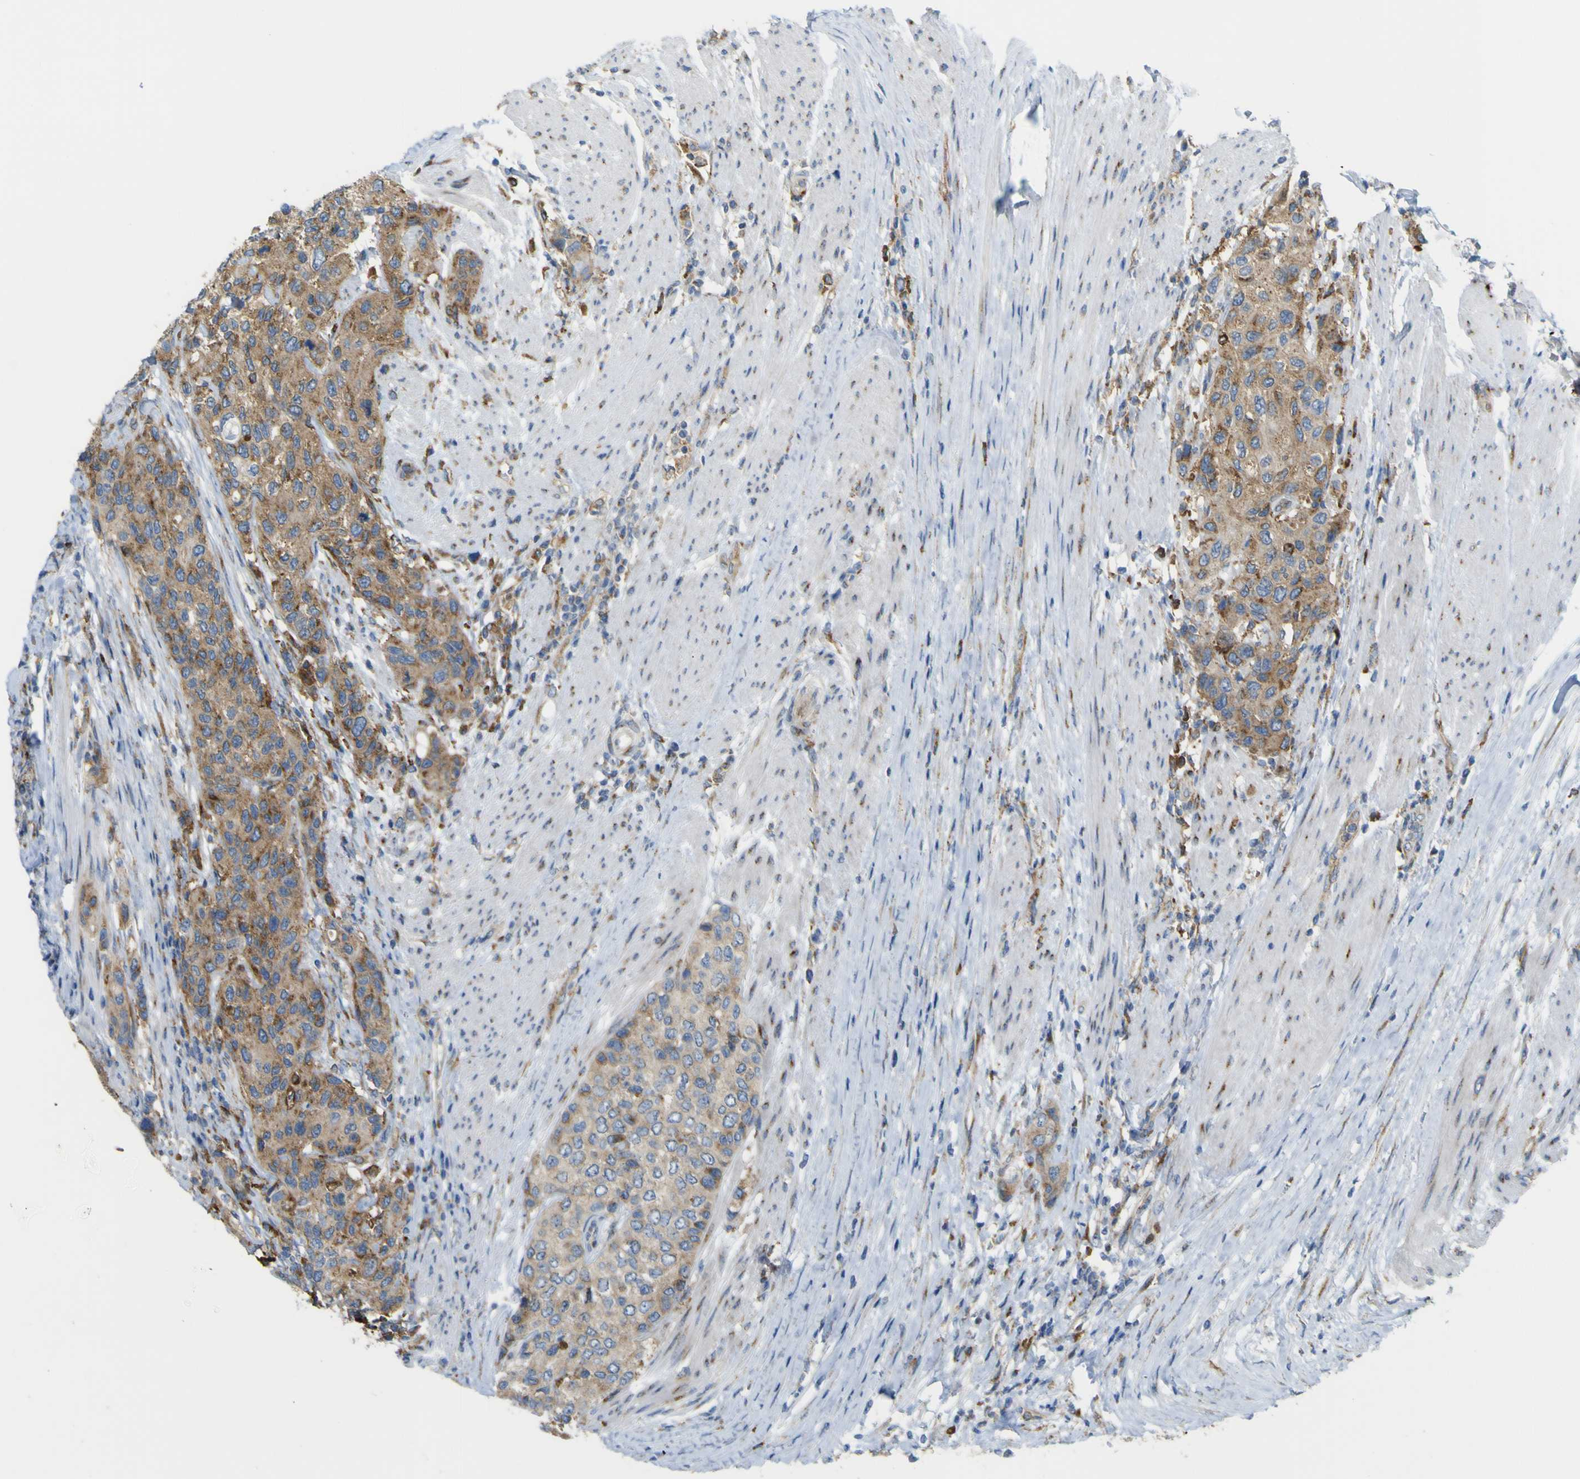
{"staining": {"intensity": "moderate", "quantity": "25%-75%", "location": "cytoplasmic/membranous"}, "tissue": "urothelial cancer", "cell_type": "Tumor cells", "image_type": "cancer", "snomed": [{"axis": "morphology", "description": "Urothelial carcinoma, High grade"}, {"axis": "topography", "description": "Urinary bladder"}], "caption": "Urothelial cancer tissue demonstrates moderate cytoplasmic/membranous positivity in about 25%-75% of tumor cells", "gene": "IGF2R", "patient": {"sex": "female", "age": 56}}